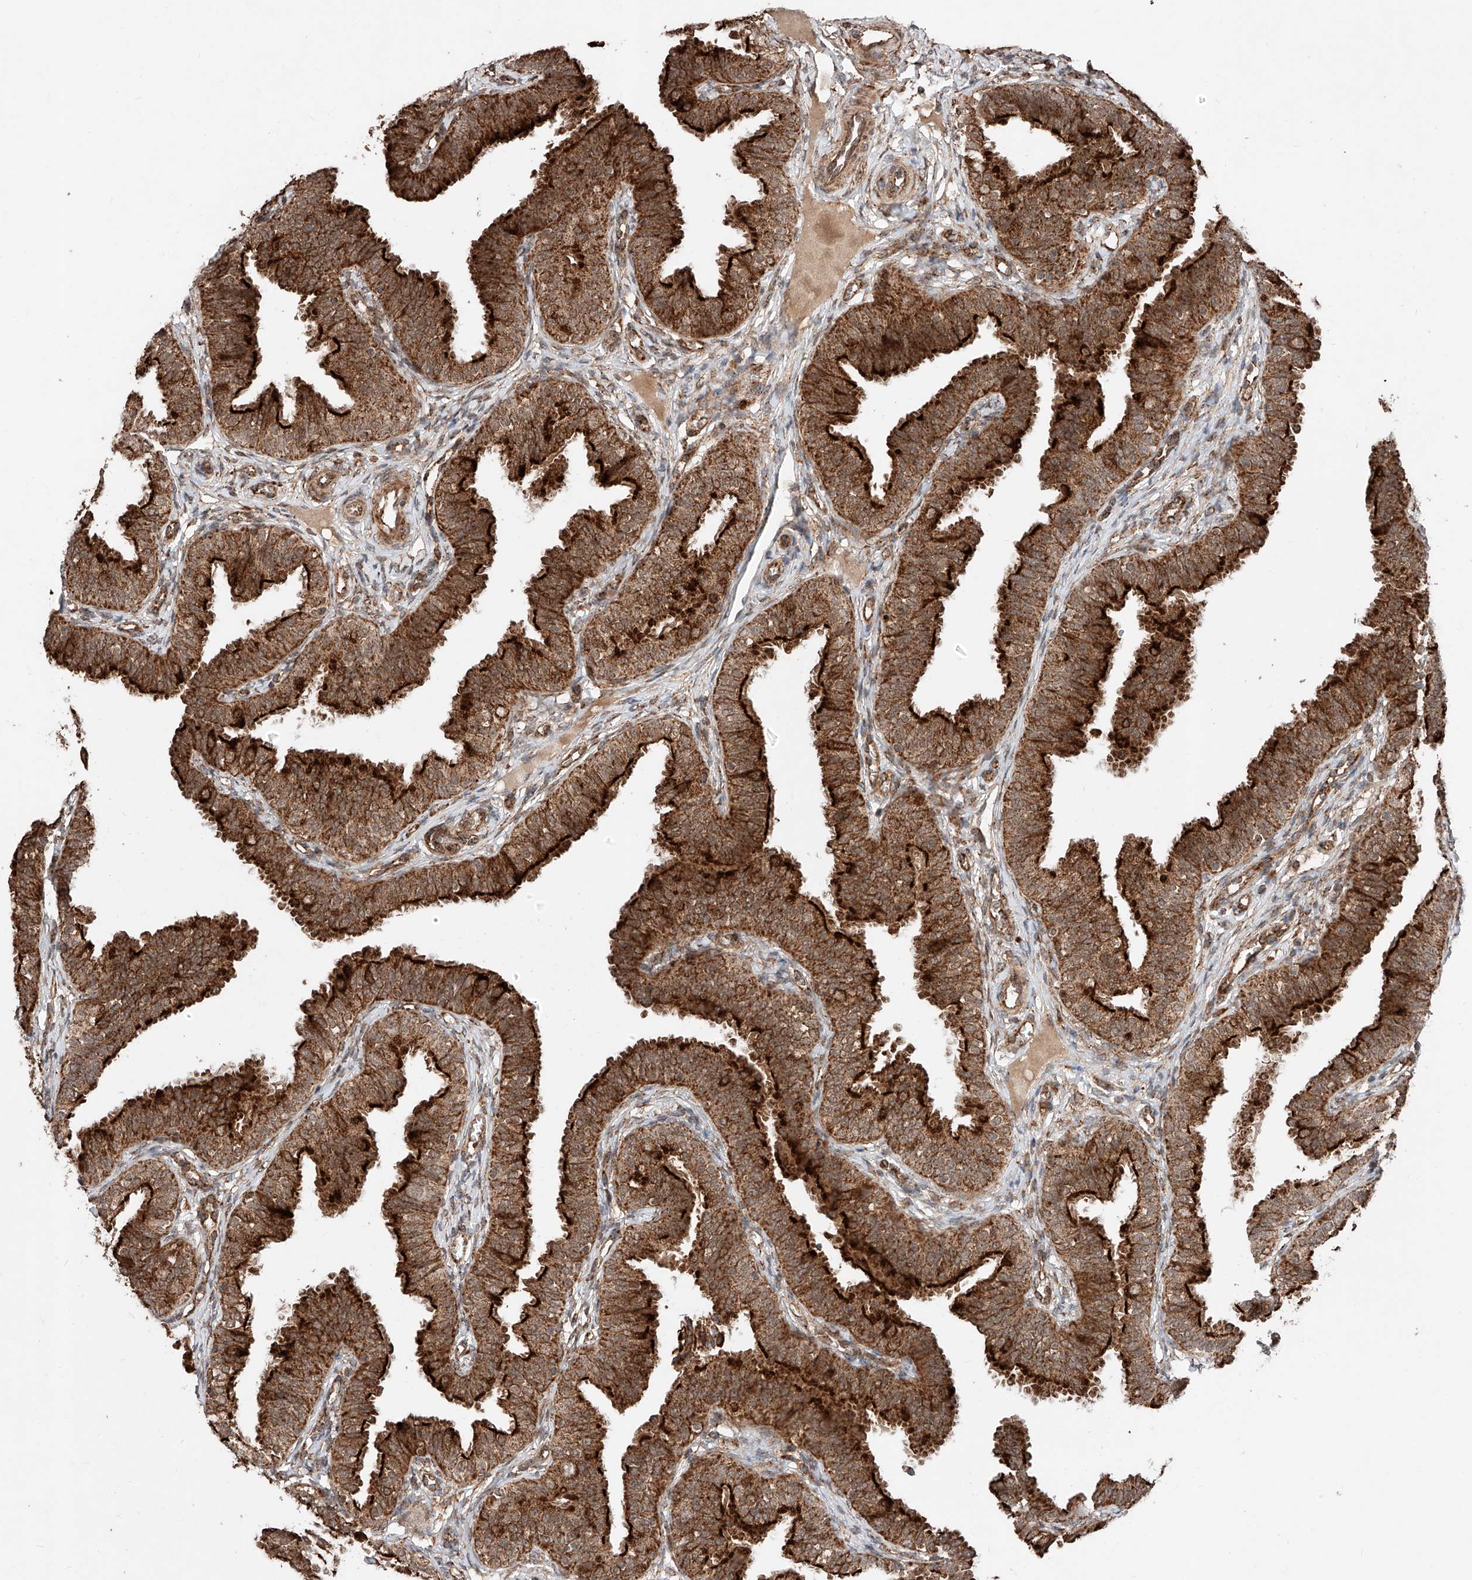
{"staining": {"intensity": "strong", "quantity": ">75%", "location": "cytoplasmic/membranous"}, "tissue": "fallopian tube", "cell_type": "Glandular cells", "image_type": "normal", "snomed": [{"axis": "morphology", "description": "Normal tissue, NOS"}, {"axis": "topography", "description": "Fallopian tube"}], "caption": "Unremarkable fallopian tube exhibits strong cytoplasmic/membranous expression in about >75% of glandular cells (DAB (3,3'-diaminobenzidine) IHC, brown staining for protein, blue staining for nuclei)..", "gene": "ZSCAN29", "patient": {"sex": "female", "age": 35}}